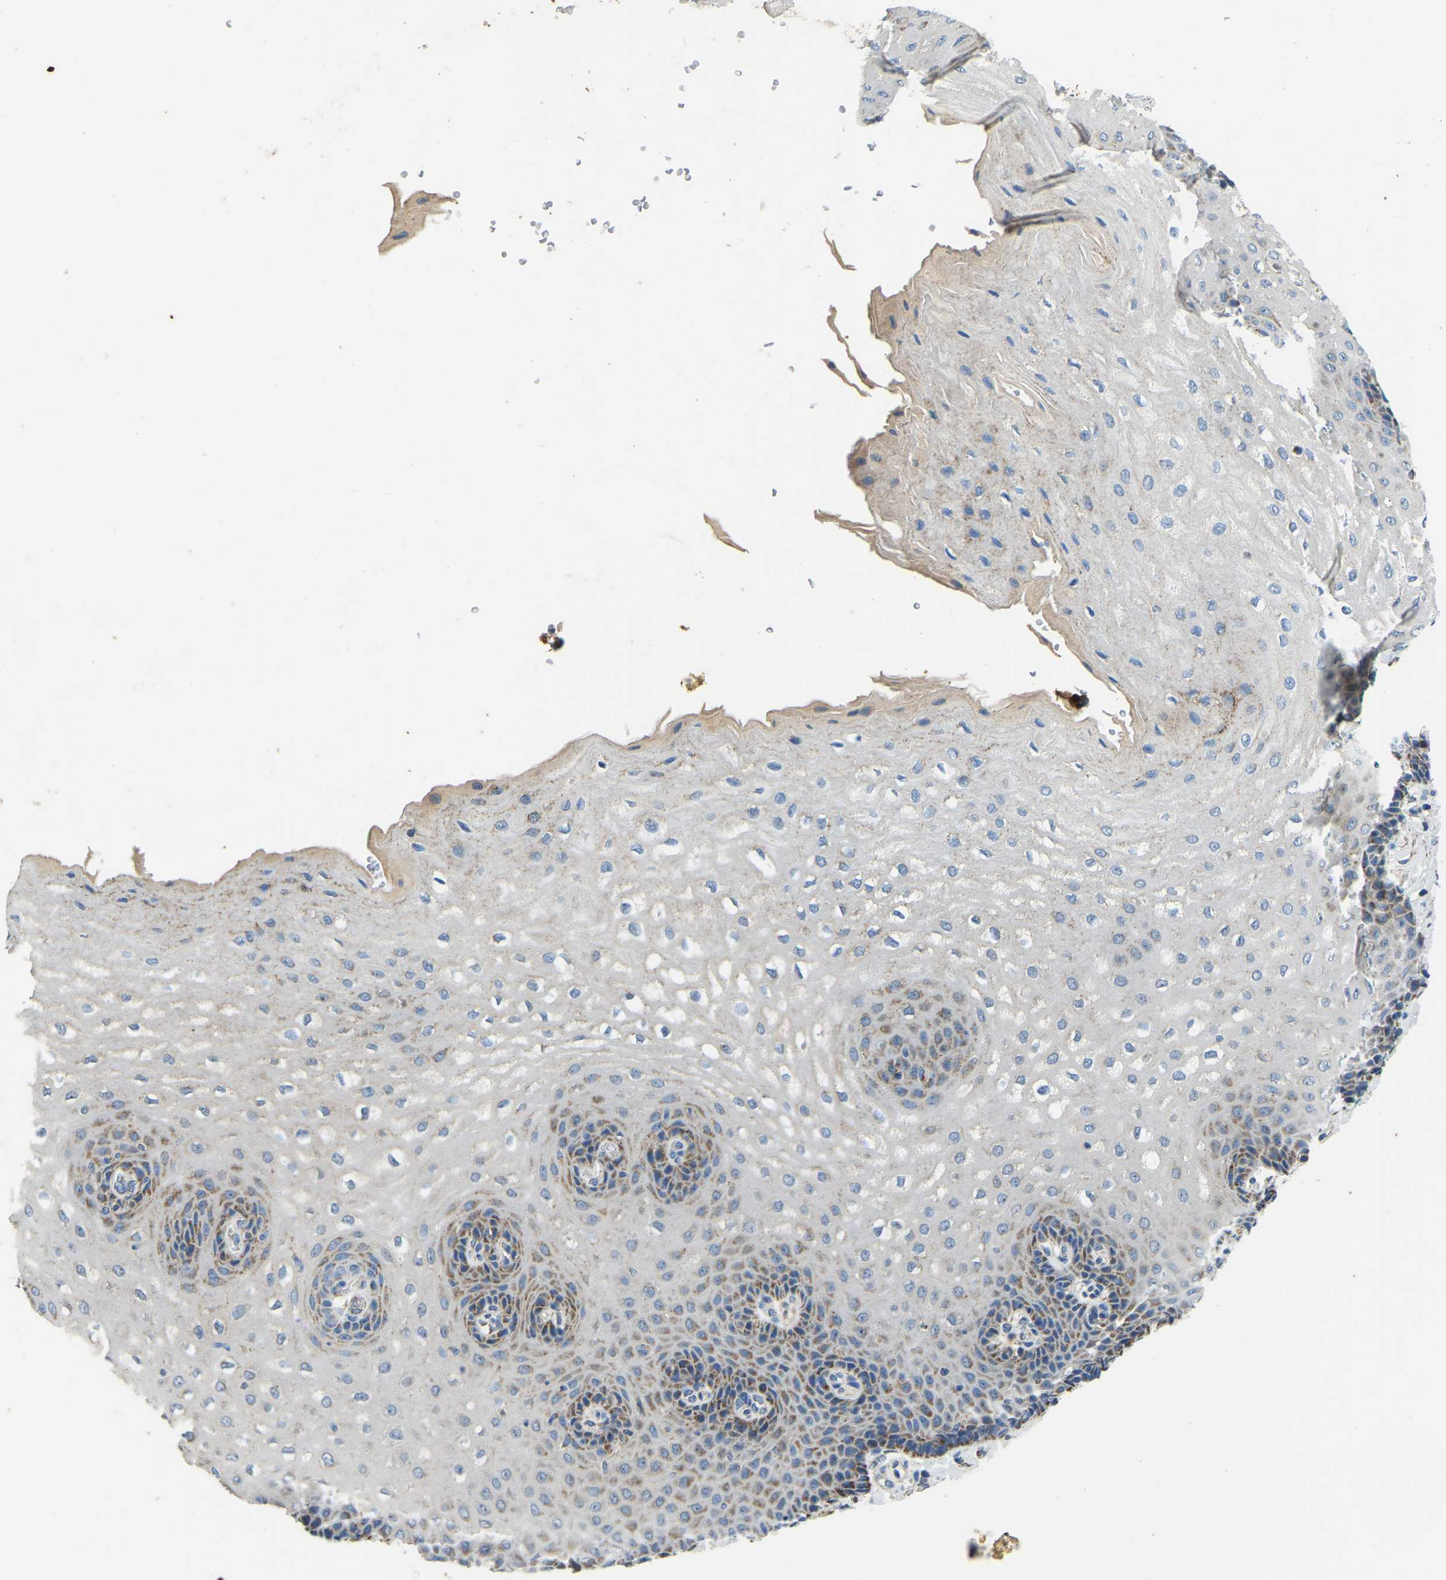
{"staining": {"intensity": "moderate", "quantity": "25%-75%", "location": "cytoplasmic/membranous"}, "tissue": "esophagus", "cell_type": "Squamous epithelial cells", "image_type": "normal", "snomed": [{"axis": "morphology", "description": "Normal tissue, NOS"}, {"axis": "topography", "description": "Esophagus"}], "caption": "Immunohistochemical staining of unremarkable human esophagus exhibits moderate cytoplasmic/membranous protein expression in approximately 25%-75% of squamous epithelial cells. (Stains: DAB in brown, nuclei in blue, Microscopy: brightfield microscopy at high magnification).", "gene": "ZNF200", "patient": {"sex": "male", "age": 54}}